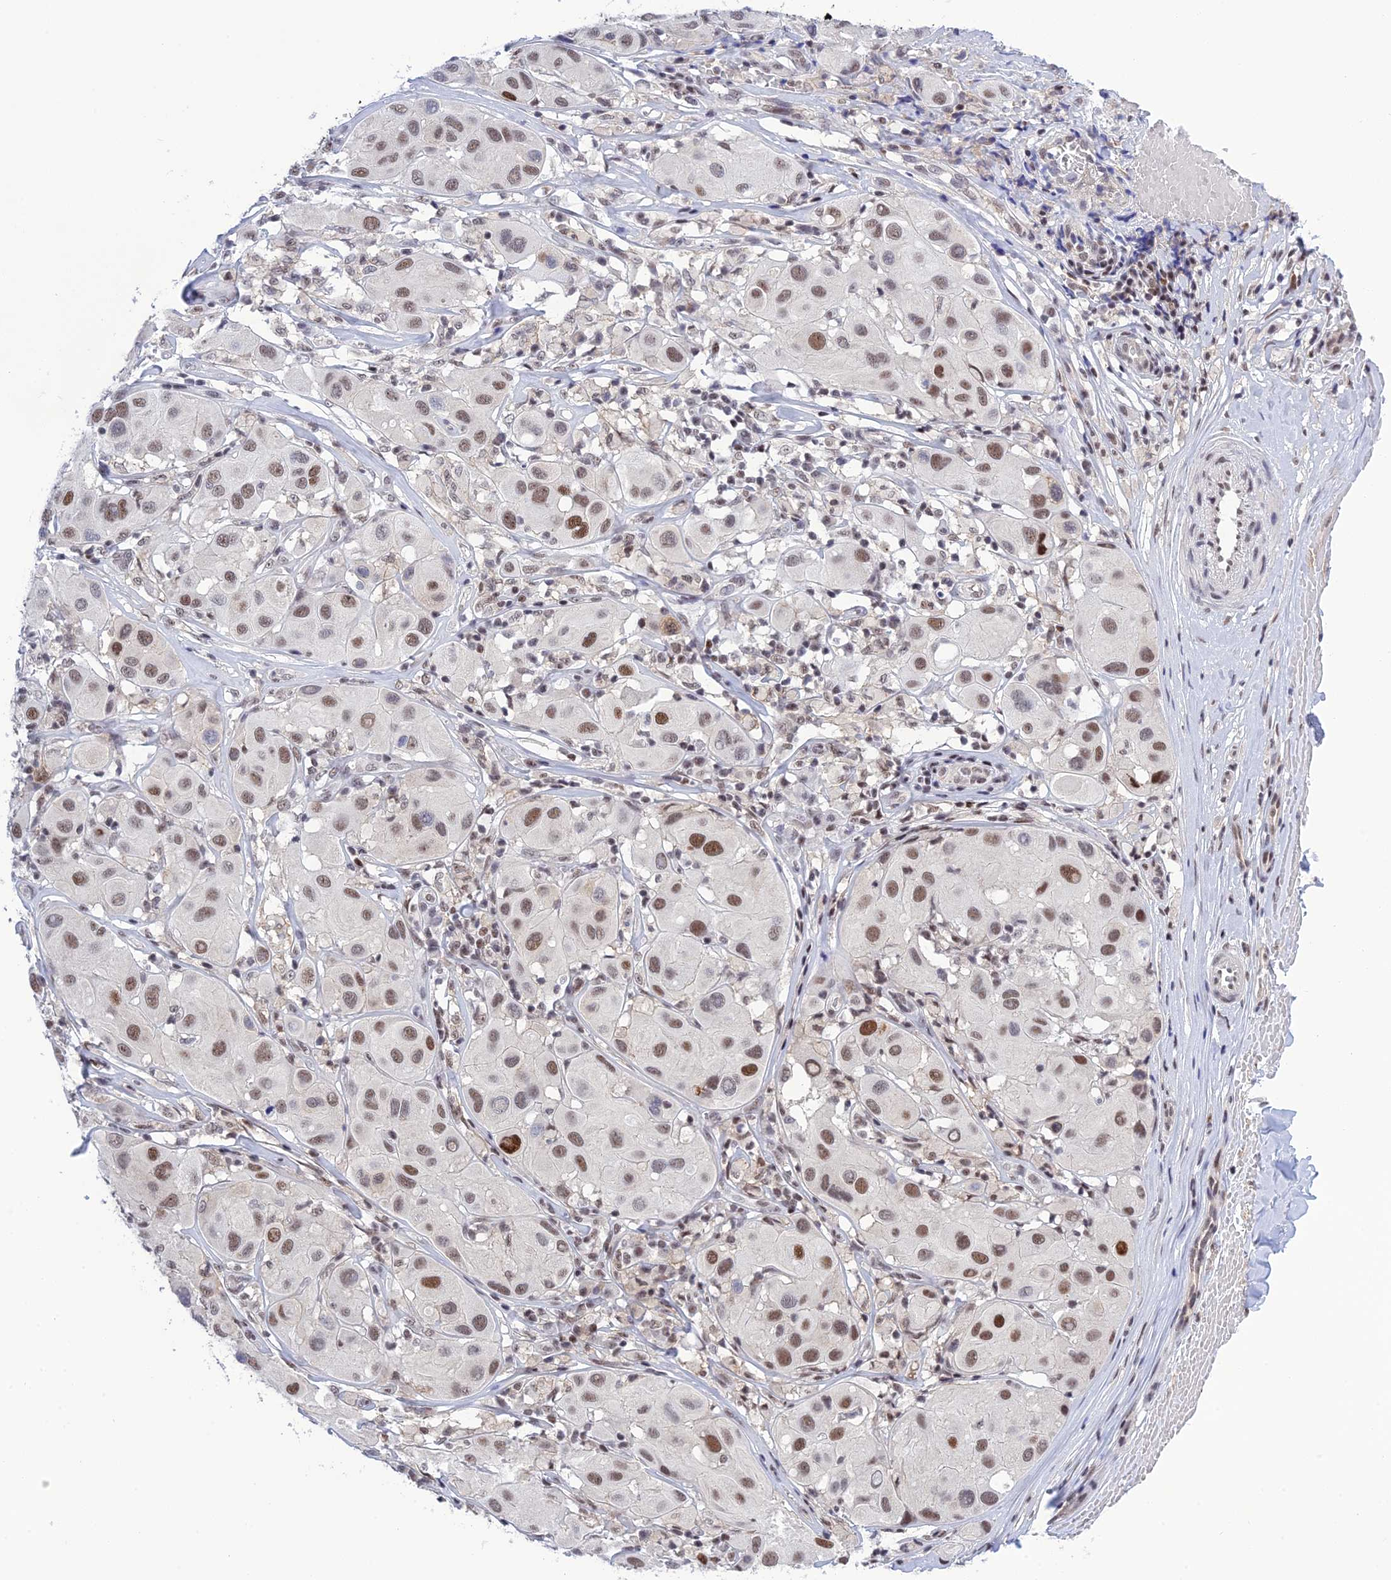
{"staining": {"intensity": "moderate", "quantity": "25%-75%", "location": "nuclear"}, "tissue": "melanoma", "cell_type": "Tumor cells", "image_type": "cancer", "snomed": [{"axis": "morphology", "description": "Malignant melanoma, Metastatic site"}, {"axis": "topography", "description": "Skin"}], "caption": "Malignant melanoma (metastatic site) stained with immunohistochemistry exhibits moderate nuclear staining in about 25%-75% of tumor cells.", "gene": "TCEA1", "patient": {"sex": "male", "age": 41}}